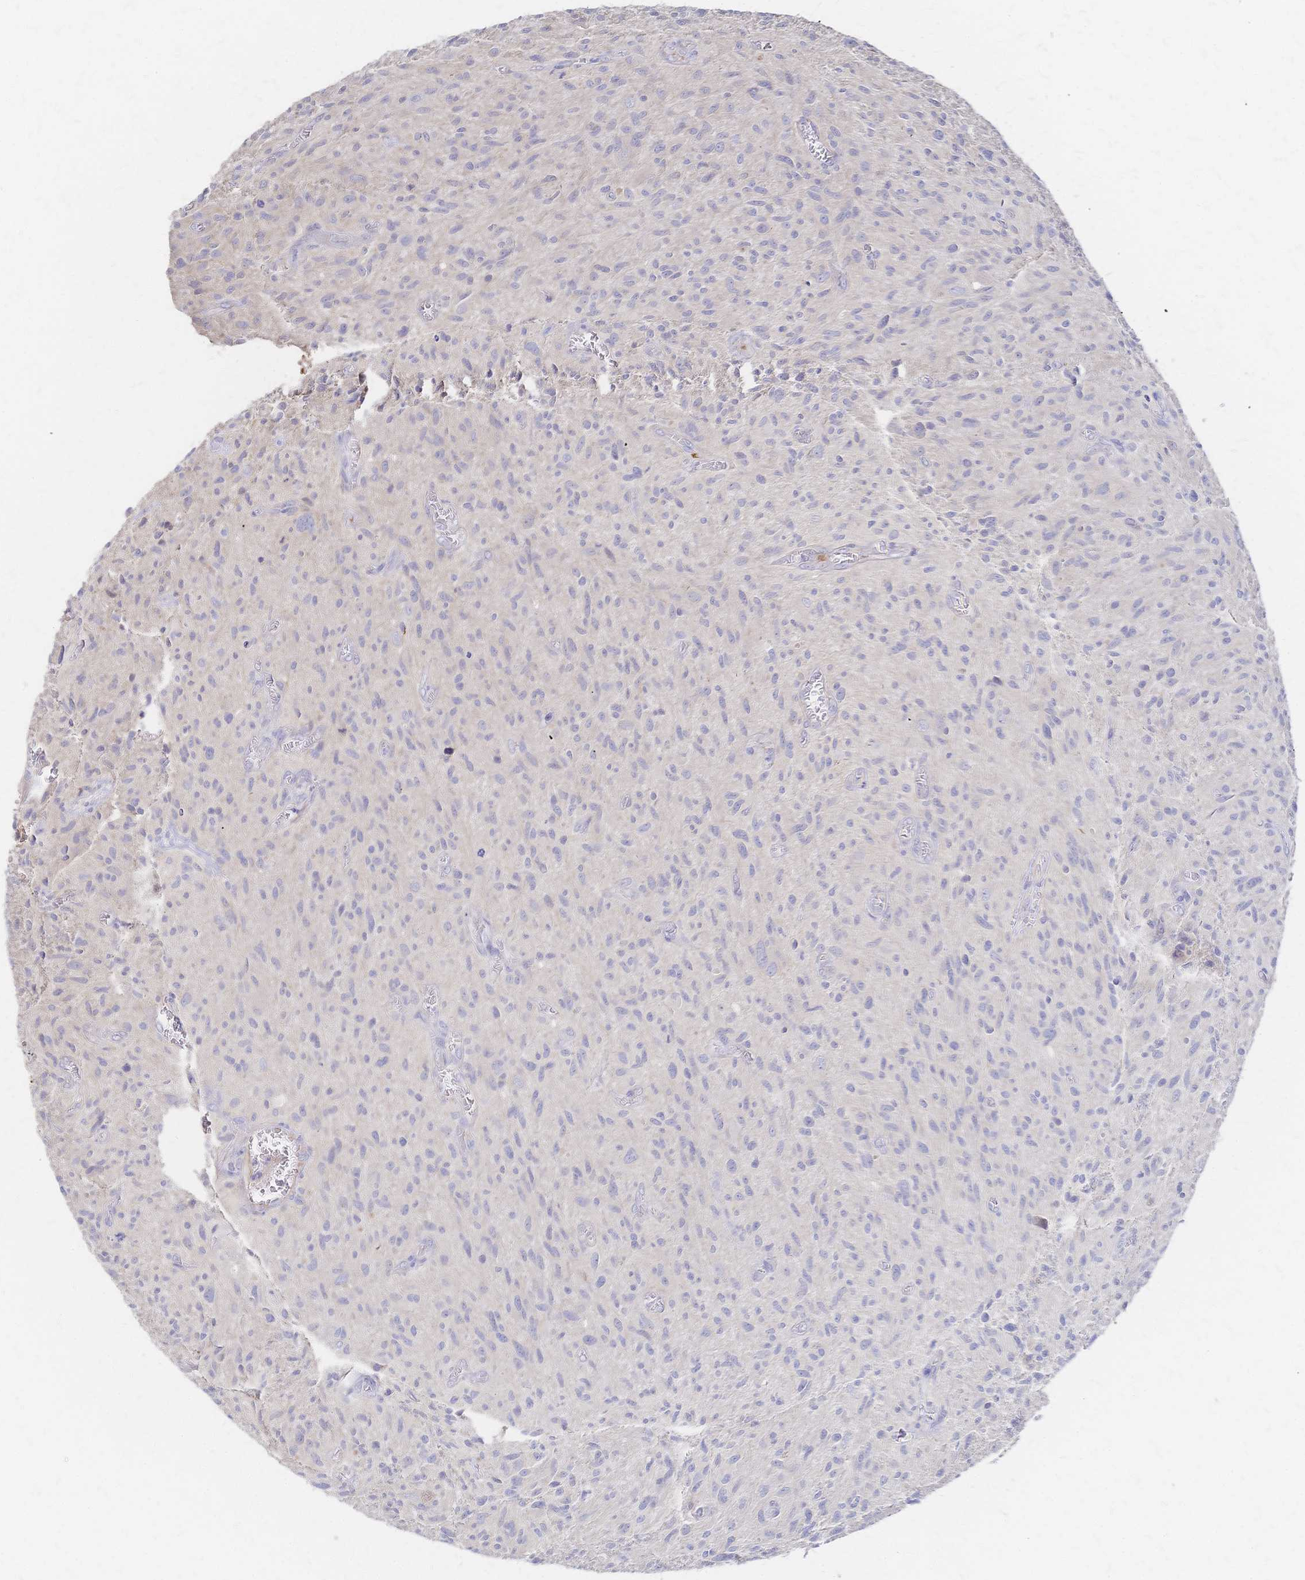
{"staining": {"intensity": "negative", "quantity": "none", "location": "none"}, "tissue": "glioma", "cell_type": "Tumor cells", "image_type": "cancer", "snomed": [{"axis": "morphology", "description": "Glioma, malignant, High grade"}, {"axis": "topography", "description": "Brain"}], "caption": "This is a micrograph of IHC staining of malignant high-grade glioma, which shows no positivity in tumor cells.", "gene": "SLC5A1", "patient": {"sex": "male", "age": 75}}